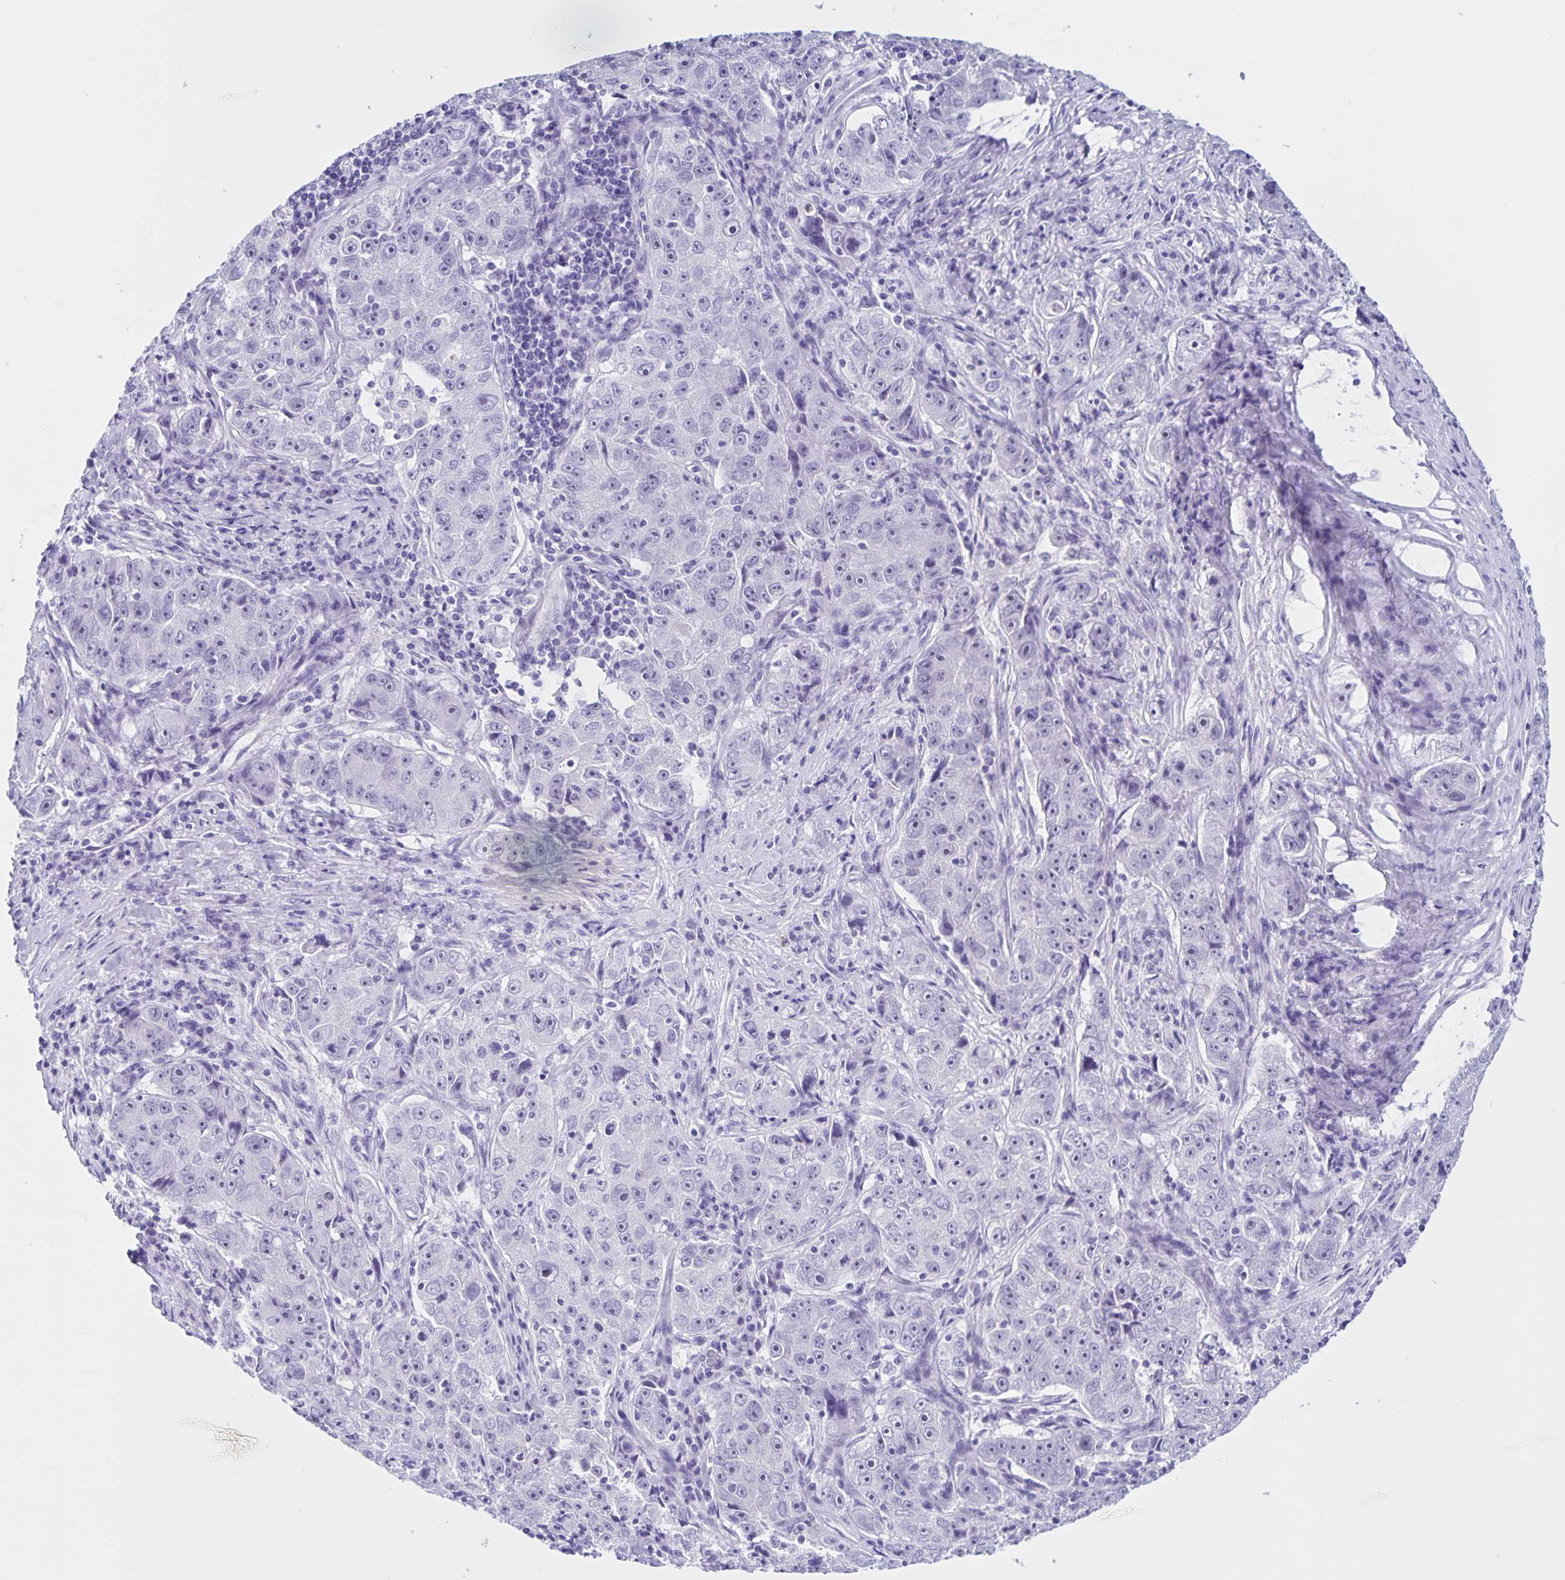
{"staining": {"intensity": "negative", "quantity": "none", "location": "none"}, "tissue": "lung cancer", "cell_type": "Tumor cells", "image_type": "cancer", "snomed": [{"axis": "morphology", "description": "Normal morphology"}, {"axis": "morphology", "description": "Adenocarcinoma, NOS"}, {"axis": "topography", "description": "Lymph node"}, {"axis": "topography", "description": "Lung"}], "caption": "Tumor cells are negative for protein expression in human lung adenocarcinoma.", "gene": "FAM170A", "patient": {"sex": "female", "age": 57}}